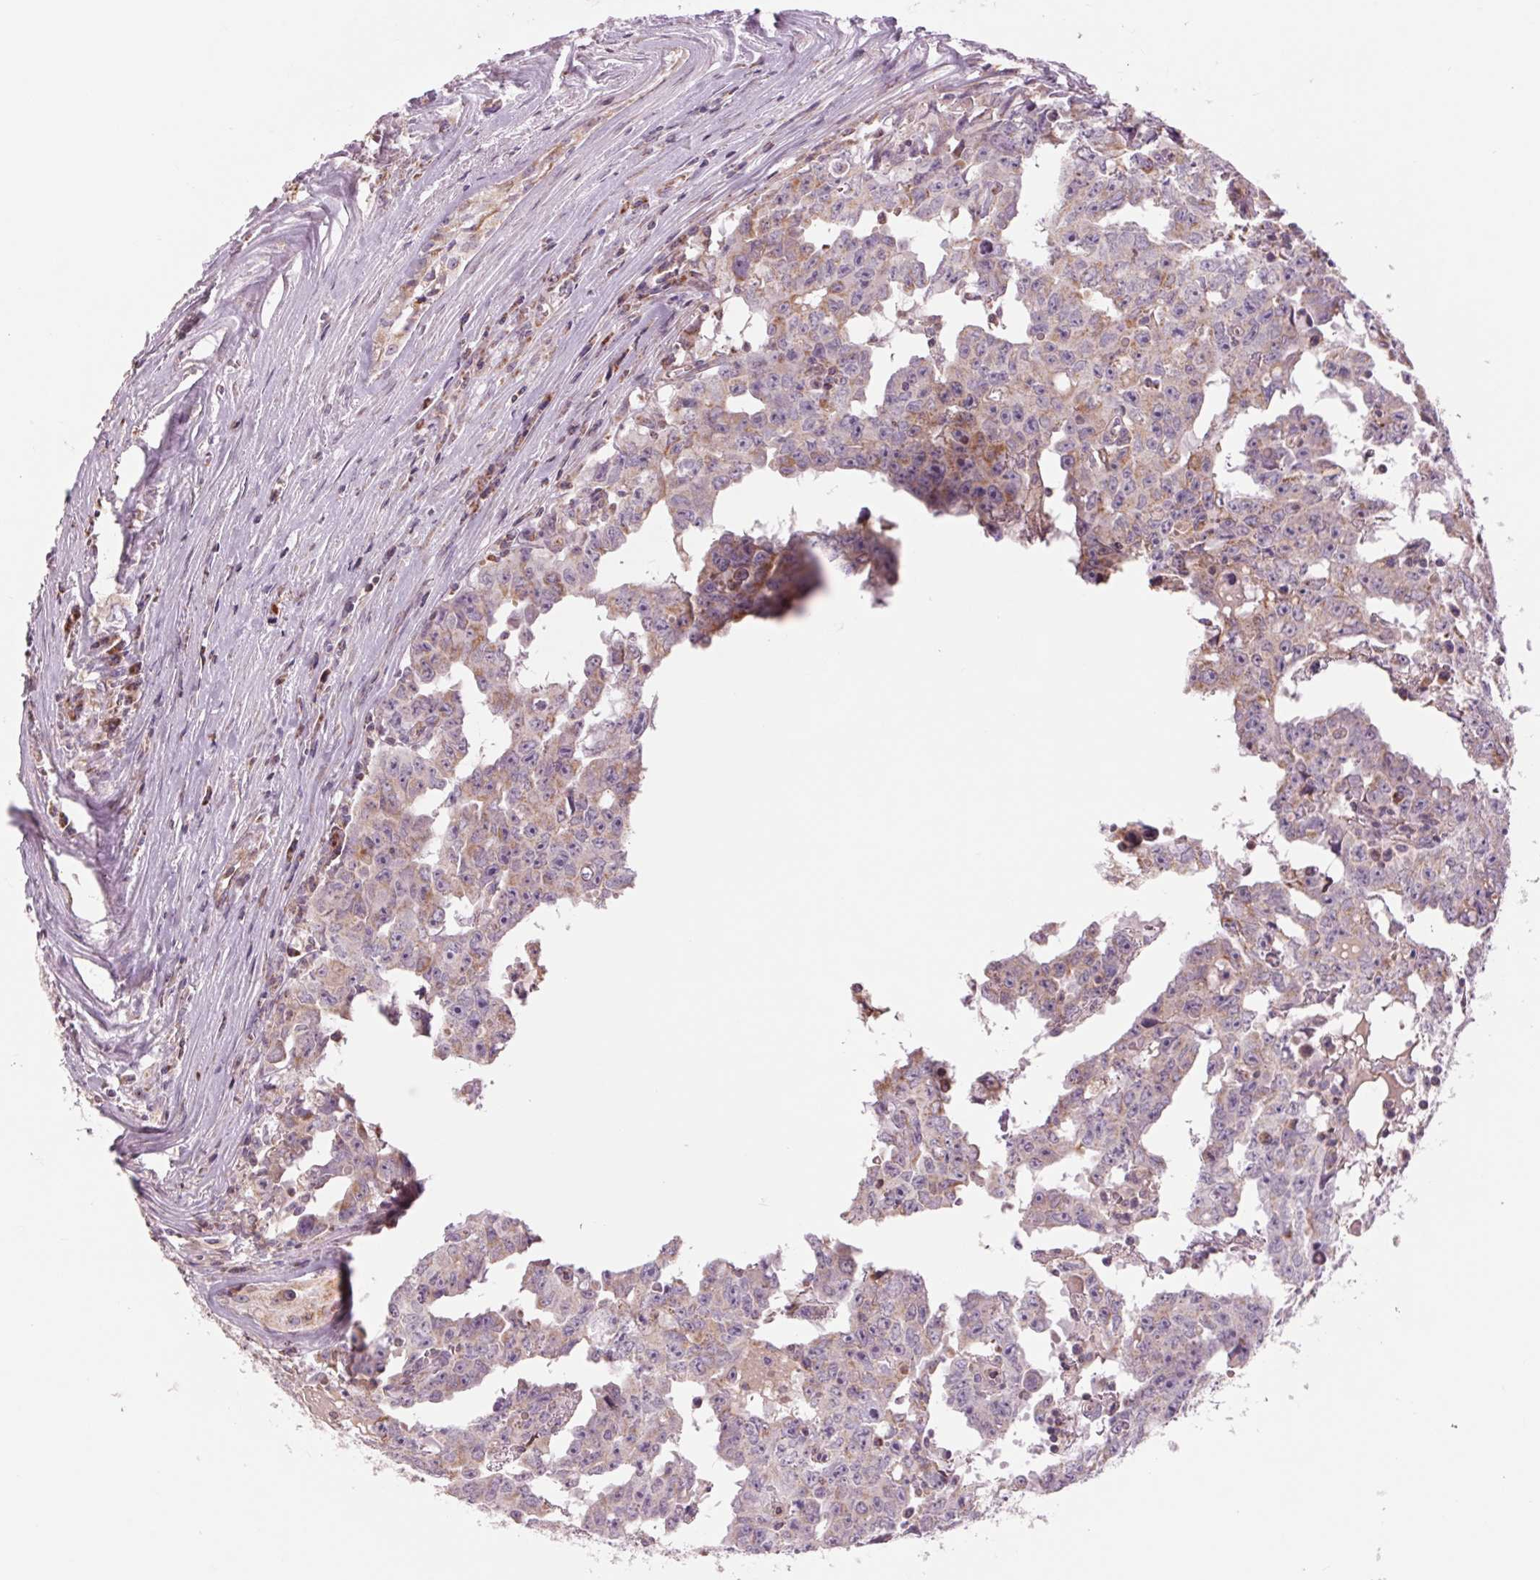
{"staining": {"intensity": "weak", "quantity": "25%-75%", "location": "cytoplasmic/membranous"}, "tissue": "testis cancer", "cell_type": "Tumor cells", "image_type": "cancer", "snomed": [{"axis": "morphology", "description": "Carcinoma, Embryonal, NOS"}, {"axis": "topography", "description": "Testis"}], "caption": "Tumor cells demonstrate weak cytoplasmic/membranous staining in about 25%-75% of cells in testis cancer.", "gene": "COX6A1", "patient": {"sex": "male", "age": 22}}